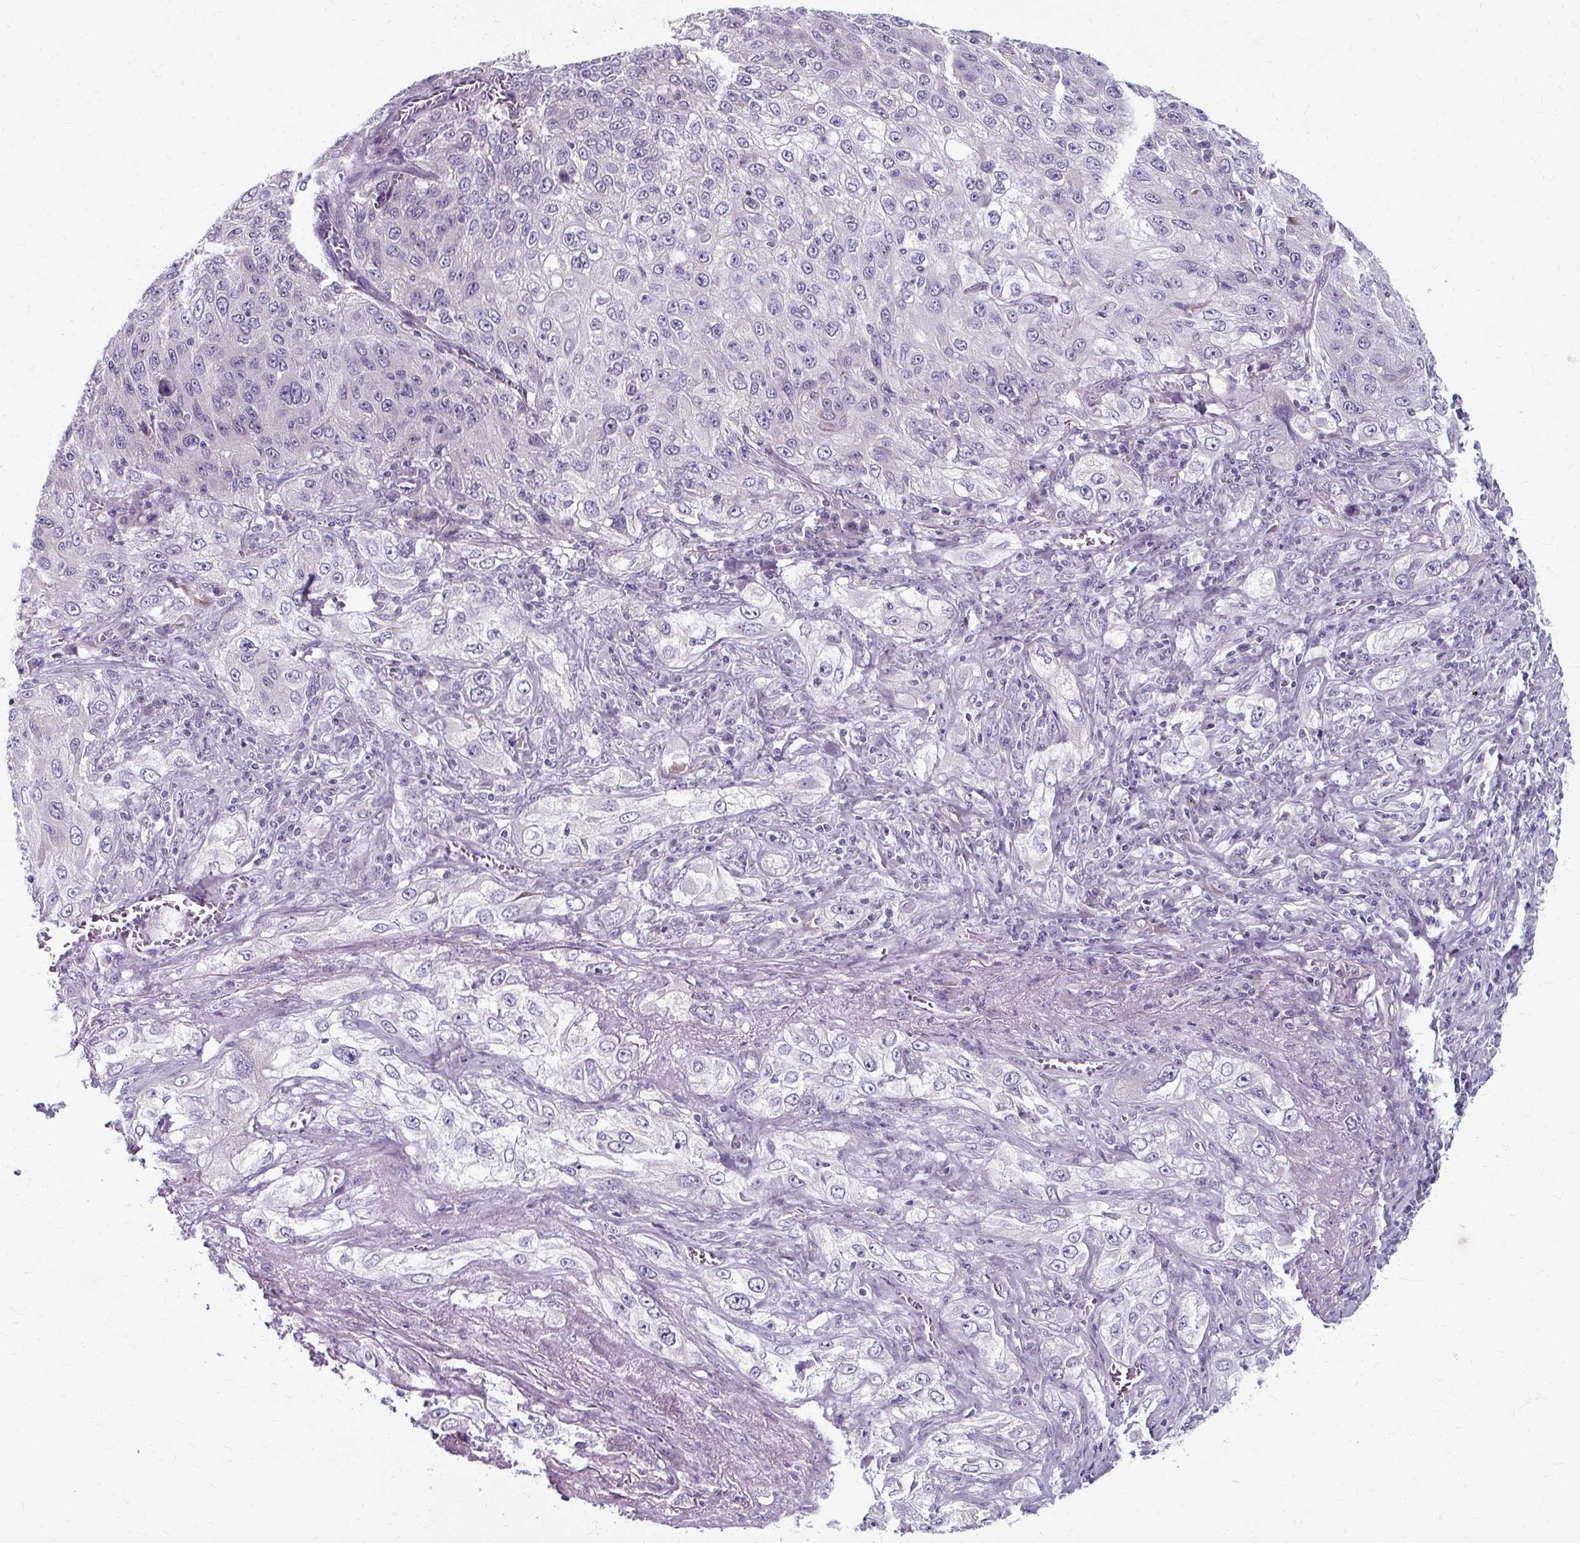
{"staining": {"intensity": "negative", "quantity": "none", "location": "none"}, "tissue": "lung cancer", "cell_type": "Tumor cells", "image_type": "cancer", "snomed": [{"axis": "morphology", "description": "Squamous cell carcinoma, NOS"}, {"axis": "topography", "description": "Lung"}], "caption": "This is an IHC photomicrograph of human lung cancer (squamous cell carcinoma). There is no positivity in tumor cells.", "gene": "ZNF555", "patient": {"sex": "female", "age": 69}}